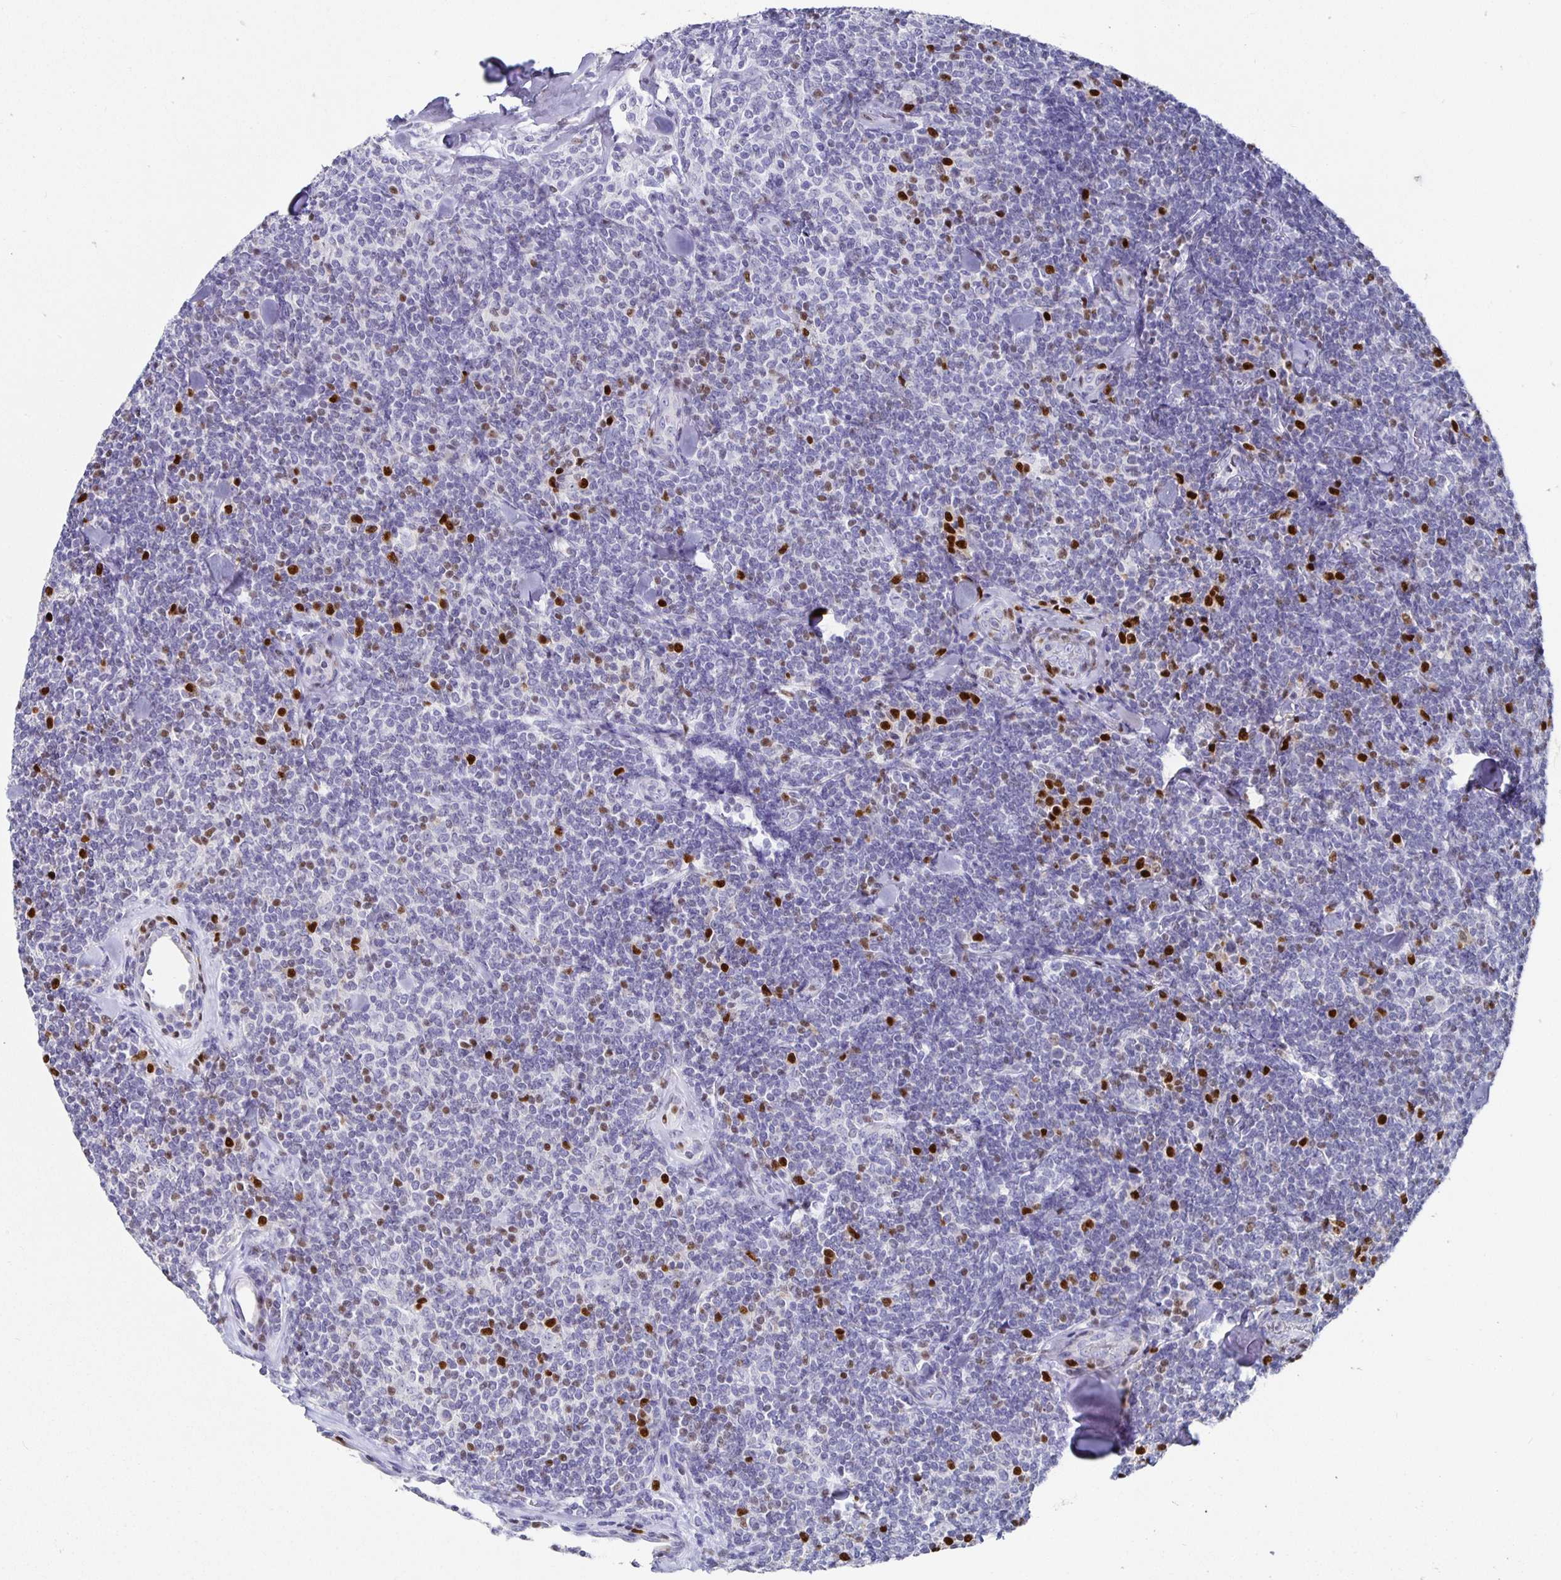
{"staining": {"intensity": "negative", "quantity": "none", "location": "none"}, "tissue": "lymphoma", "cell_type": "Tumor cells", "image_type": "cancer", "snomed": [{"axis": "morphology", "description": "Malignant lymphoma, non-Hodgkin's type, Low grade"}, {"axis": "topography", "description": "Lymph node"}], "caption": "High power microscopy photomicrograph of an immunohistochemistry histopathology image of lymphoma, revealing no significant positivity in tumor cells.", "gene": "RUNX2", "patient": {"sex": "female", "age": 56}}